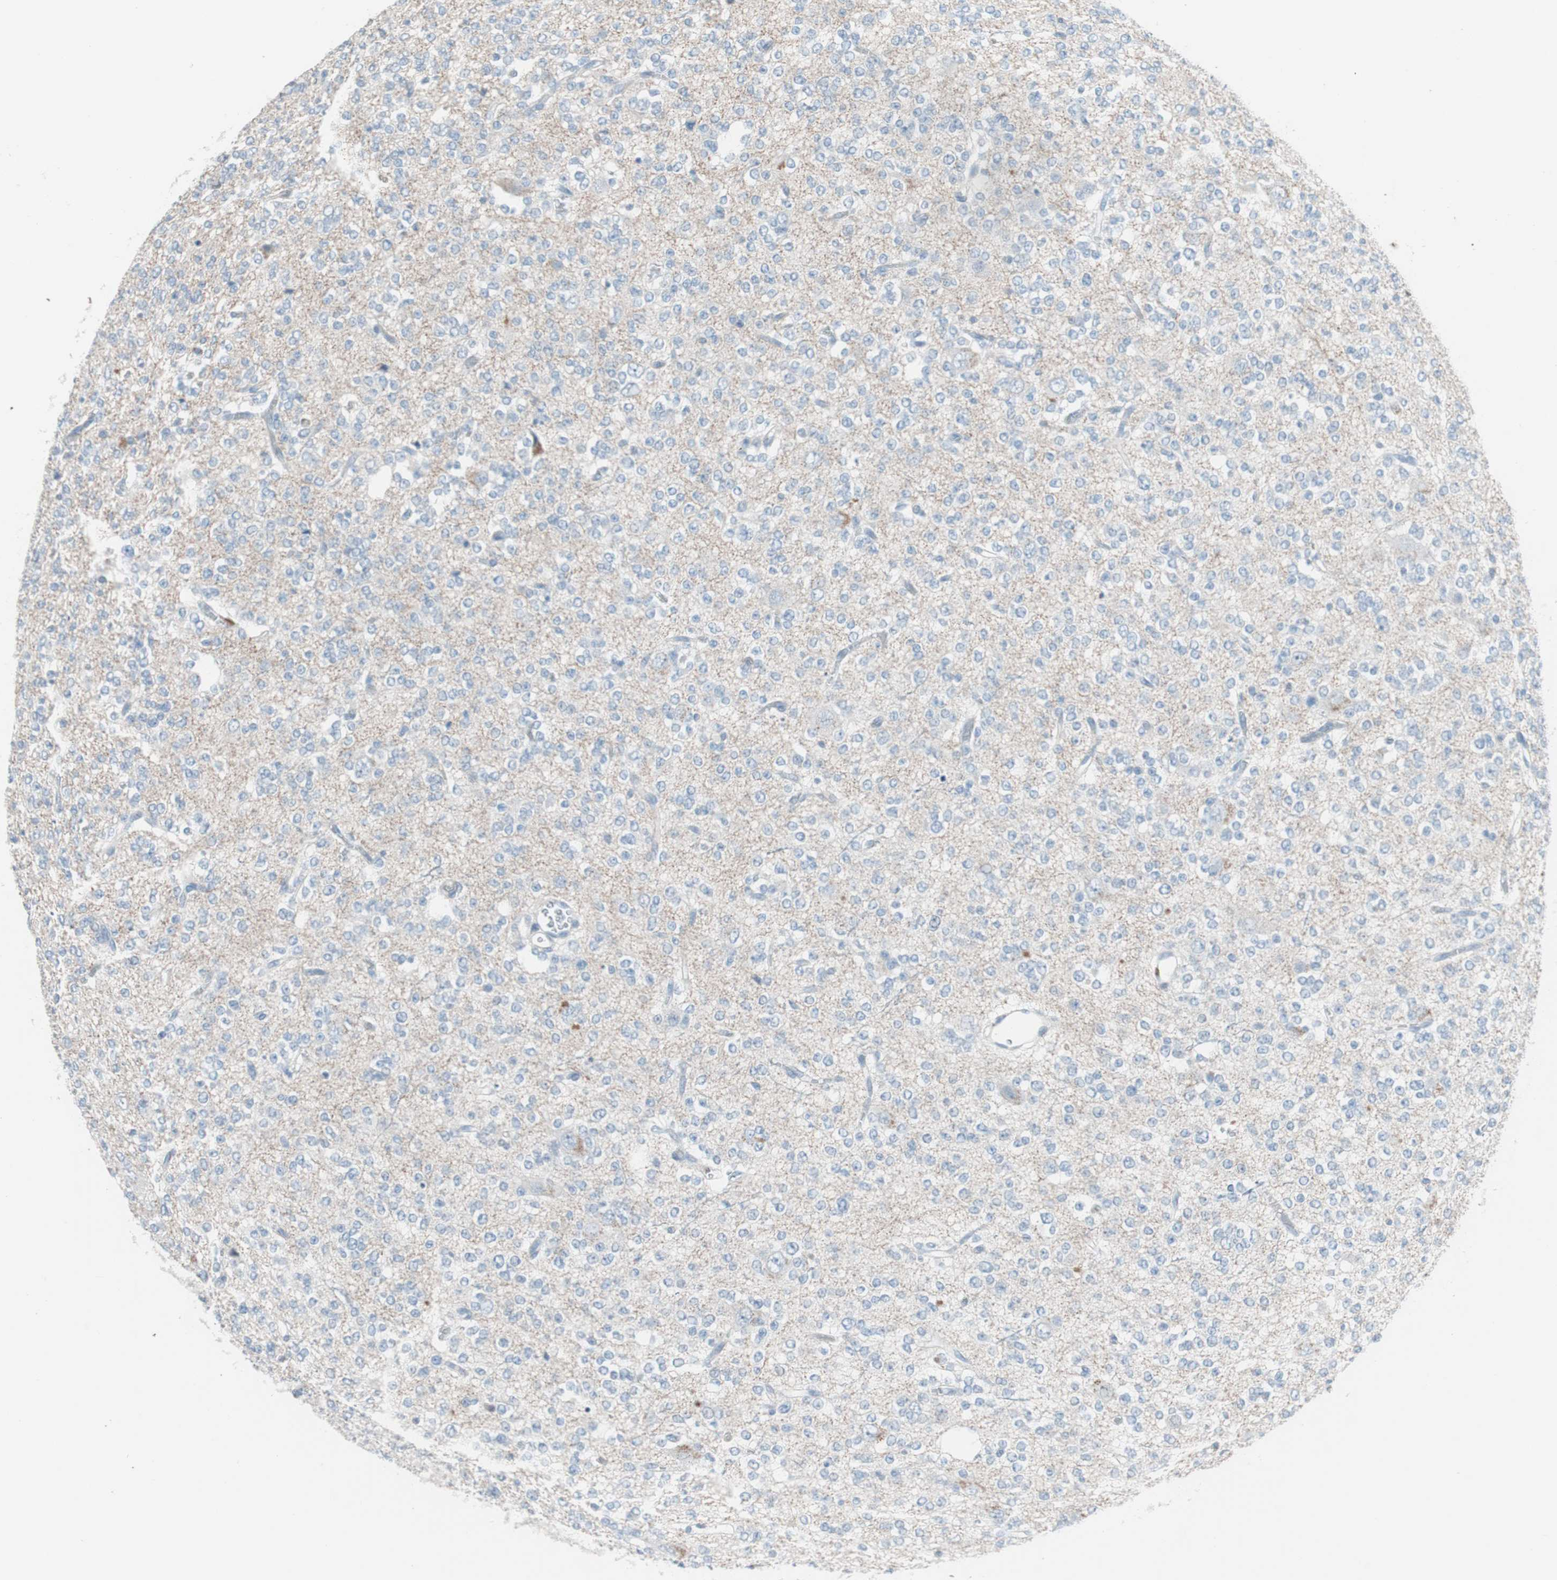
{"staining": {"intensity": "negative", "quantity": "none", "location": "none"}, "tissue": "glioma", "cell_type": "Tumor cells", "image_type": "cancer", "snomed": [{"axis": "morphology", "description": "Glioma, malignant, Low grade"}, {"axis": "topography", "description": "Brain"}], "caption": "The histopathology image exhibits no staining of tumor cells in malignant low-grade glioma.", "gene": "FOSL1", "patient": {"sex": "male", "age": 38}}